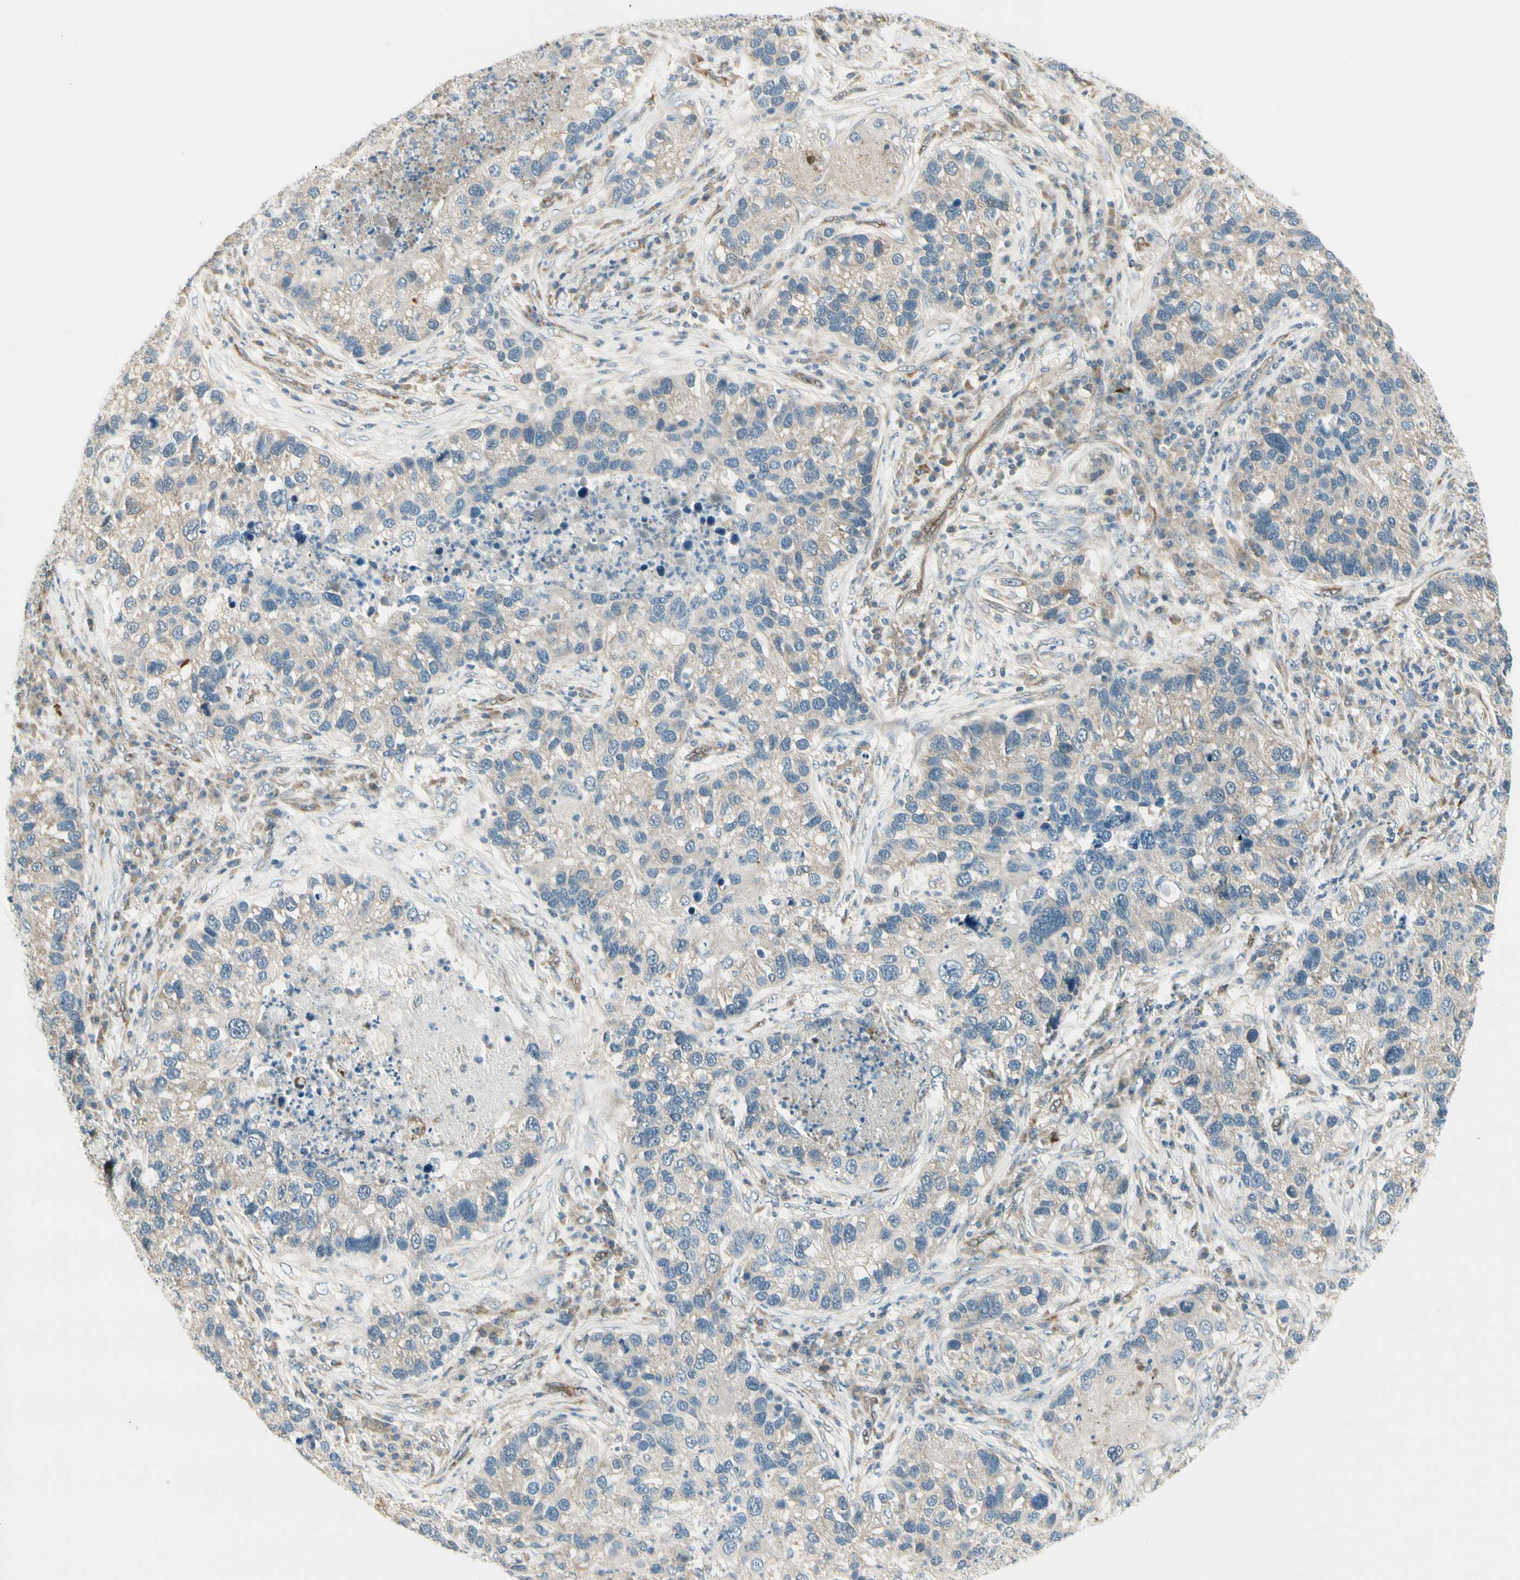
{"staining": {"intensity": "weak", "quantity": ">75%", "location": "cytoplasmic/membranous"}, "tissue": "lung cancer", "cell_type": "Tumor cells", "image_type": "cancer", "snomed": [{"axis": "morphology", "description": "Normal tissue, NOS"}, {"axis": "morphology", "description": "Adenocarcinoma, NOS"}, {"axis": "topography", "description": "Bronchus"}, {"axis": "topography", "description": "Lung"}], "caption": "High-magnification brightfield microscopy of lung cancer stained with DAB (brown) and counterstained with hematoxylin (blue). tumor cells exhibit weak cytoplasmic/membranous expression is seen in about>75% of cells. (Brightfield microscopy of DAB IHC at high magnification).", "gene": "SVBP", "patient": {"sex": "male", "age": 54}}